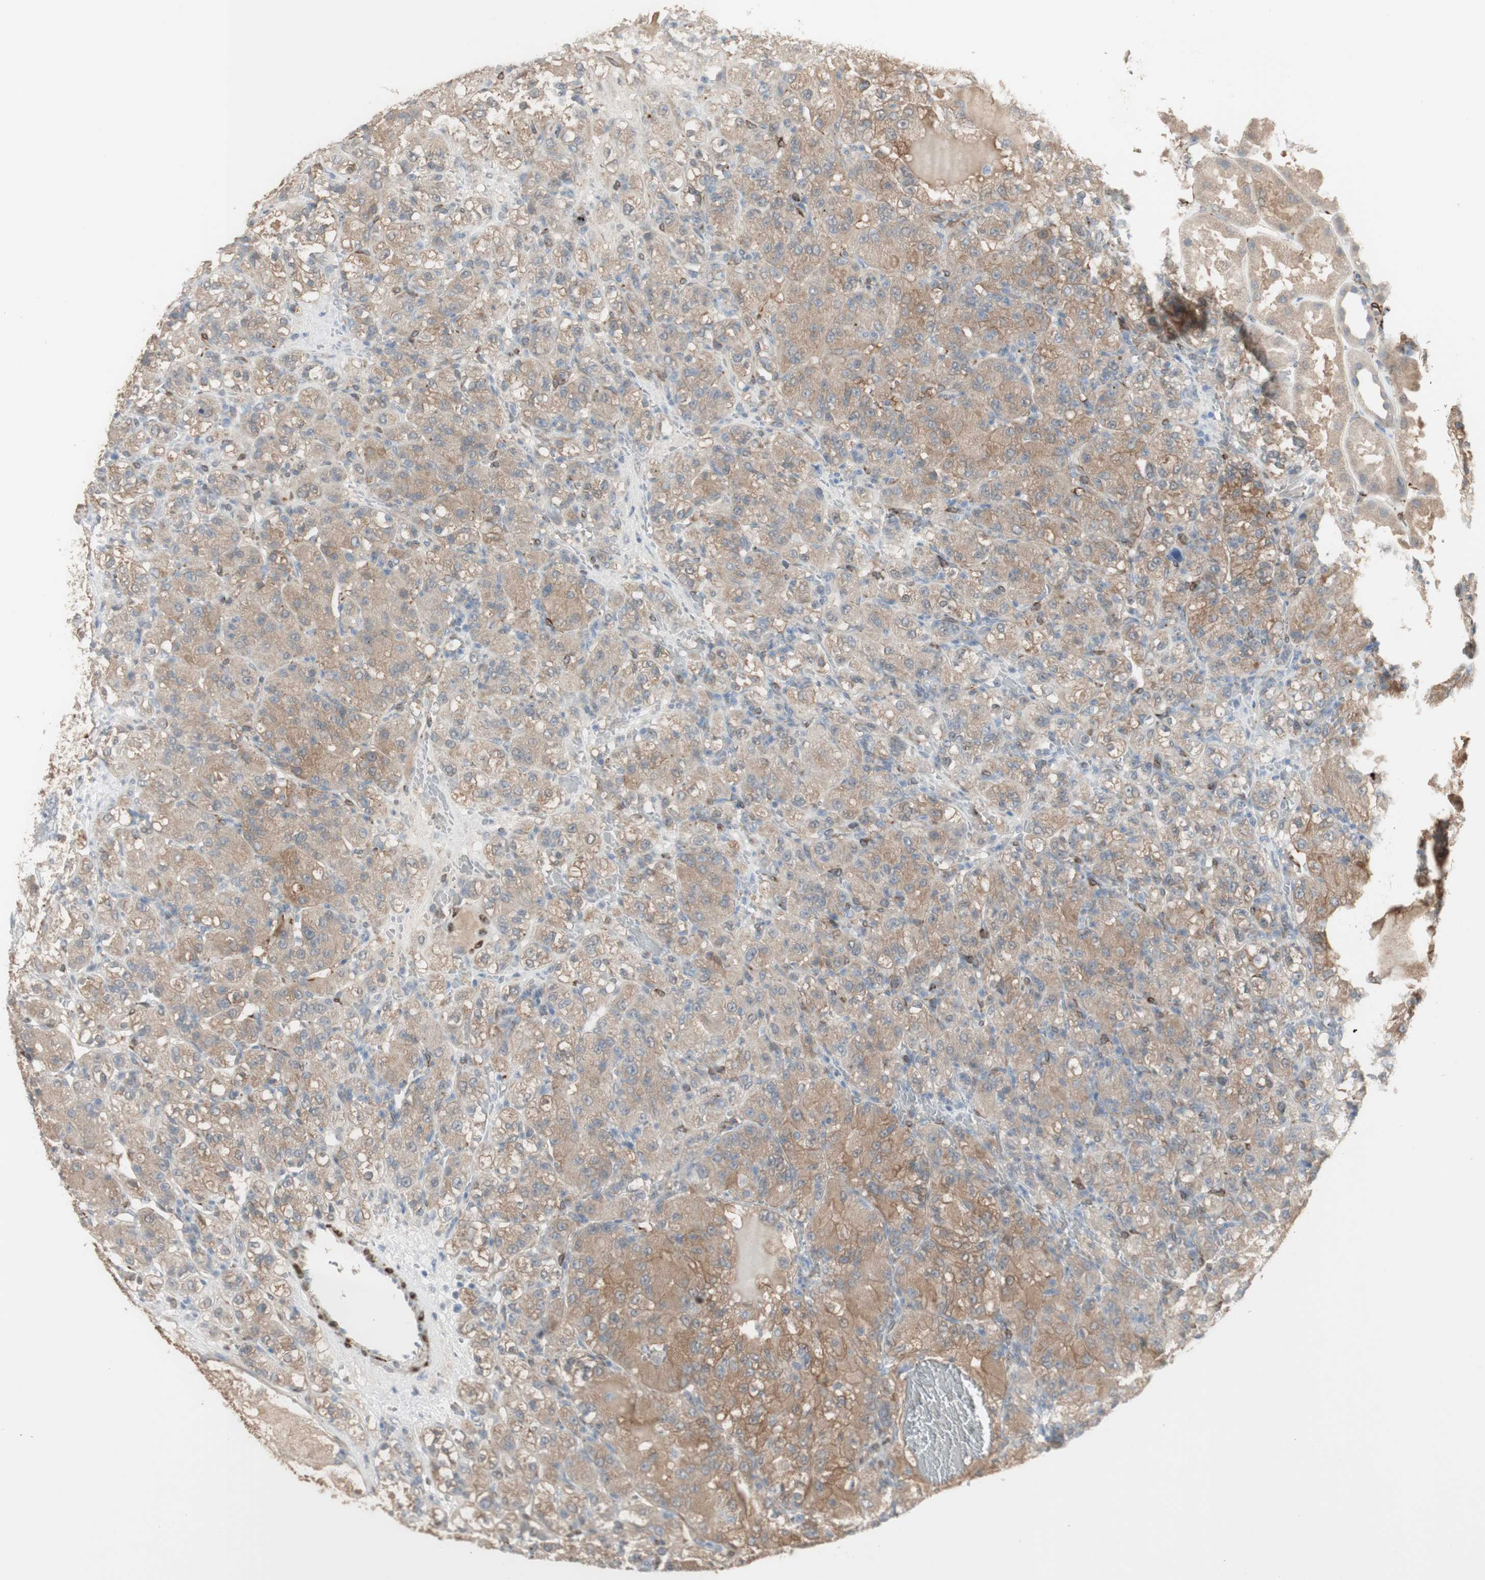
{"staining": {"intensity": "weak", "quantity": ">75%", "location": "cytoplasmic/membranous"}, "tissue": "renal cancer", "cell_type": "Tumor cells", "image_type": "cancer", "snomed": [{"axis": "morphology", "description": "Adenocarcinoma, NOS"}, {"axis": "topography", "description": "Kidney"}], "caption": "About >75% of tumor cells in human renal cancer exhibit weak cytoplasmic/membranous protein expression as visualized by brown immunohistochemical staining.", "gene": "MUC3A", "patient": {"sex": "male", "age": 61}}